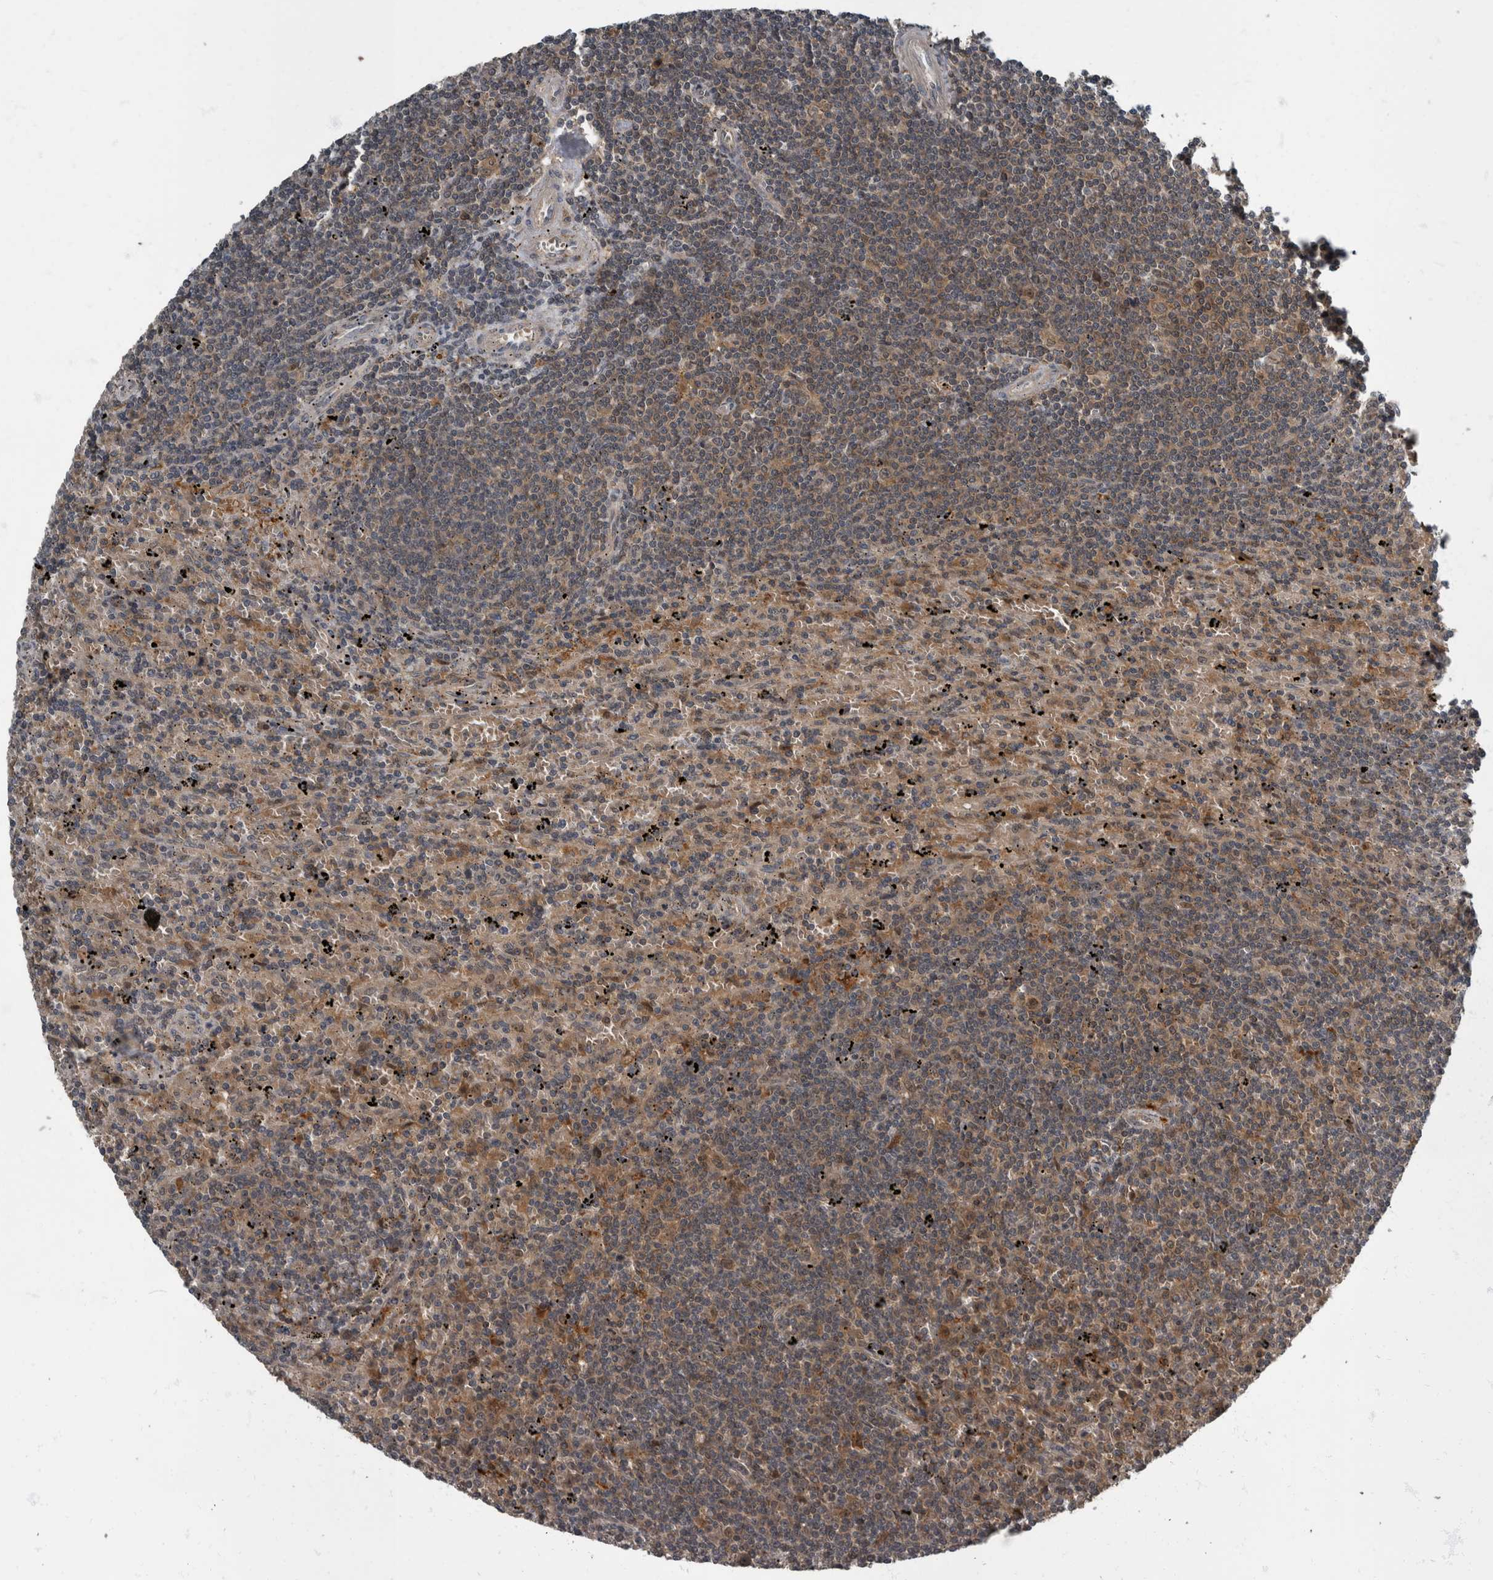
{"staining": {"intensity": "weak", "quantity": "25%-75%", "location": "cytoplasmic/membranous"}, "tissue": "lymphoma", "cell_type": "Tumor cells", "image_type": "cancer", "snomed": [{"axis": "morphology", "description": "Malignant lymphoma, non-Hodgkin's type, Low grade"}, {"axis": "topography", "description": "Spleen"}], "caption": "Immunohistochemistry (IHC) image of human lymphoma stained for a protein (brown), which demonstrates low levels of weak cytoplasmic/membranous expression in about 25%-75% of tumor cells.", "gene": "RABGGTB", "patient": {"sex": "male", "age": 76}}